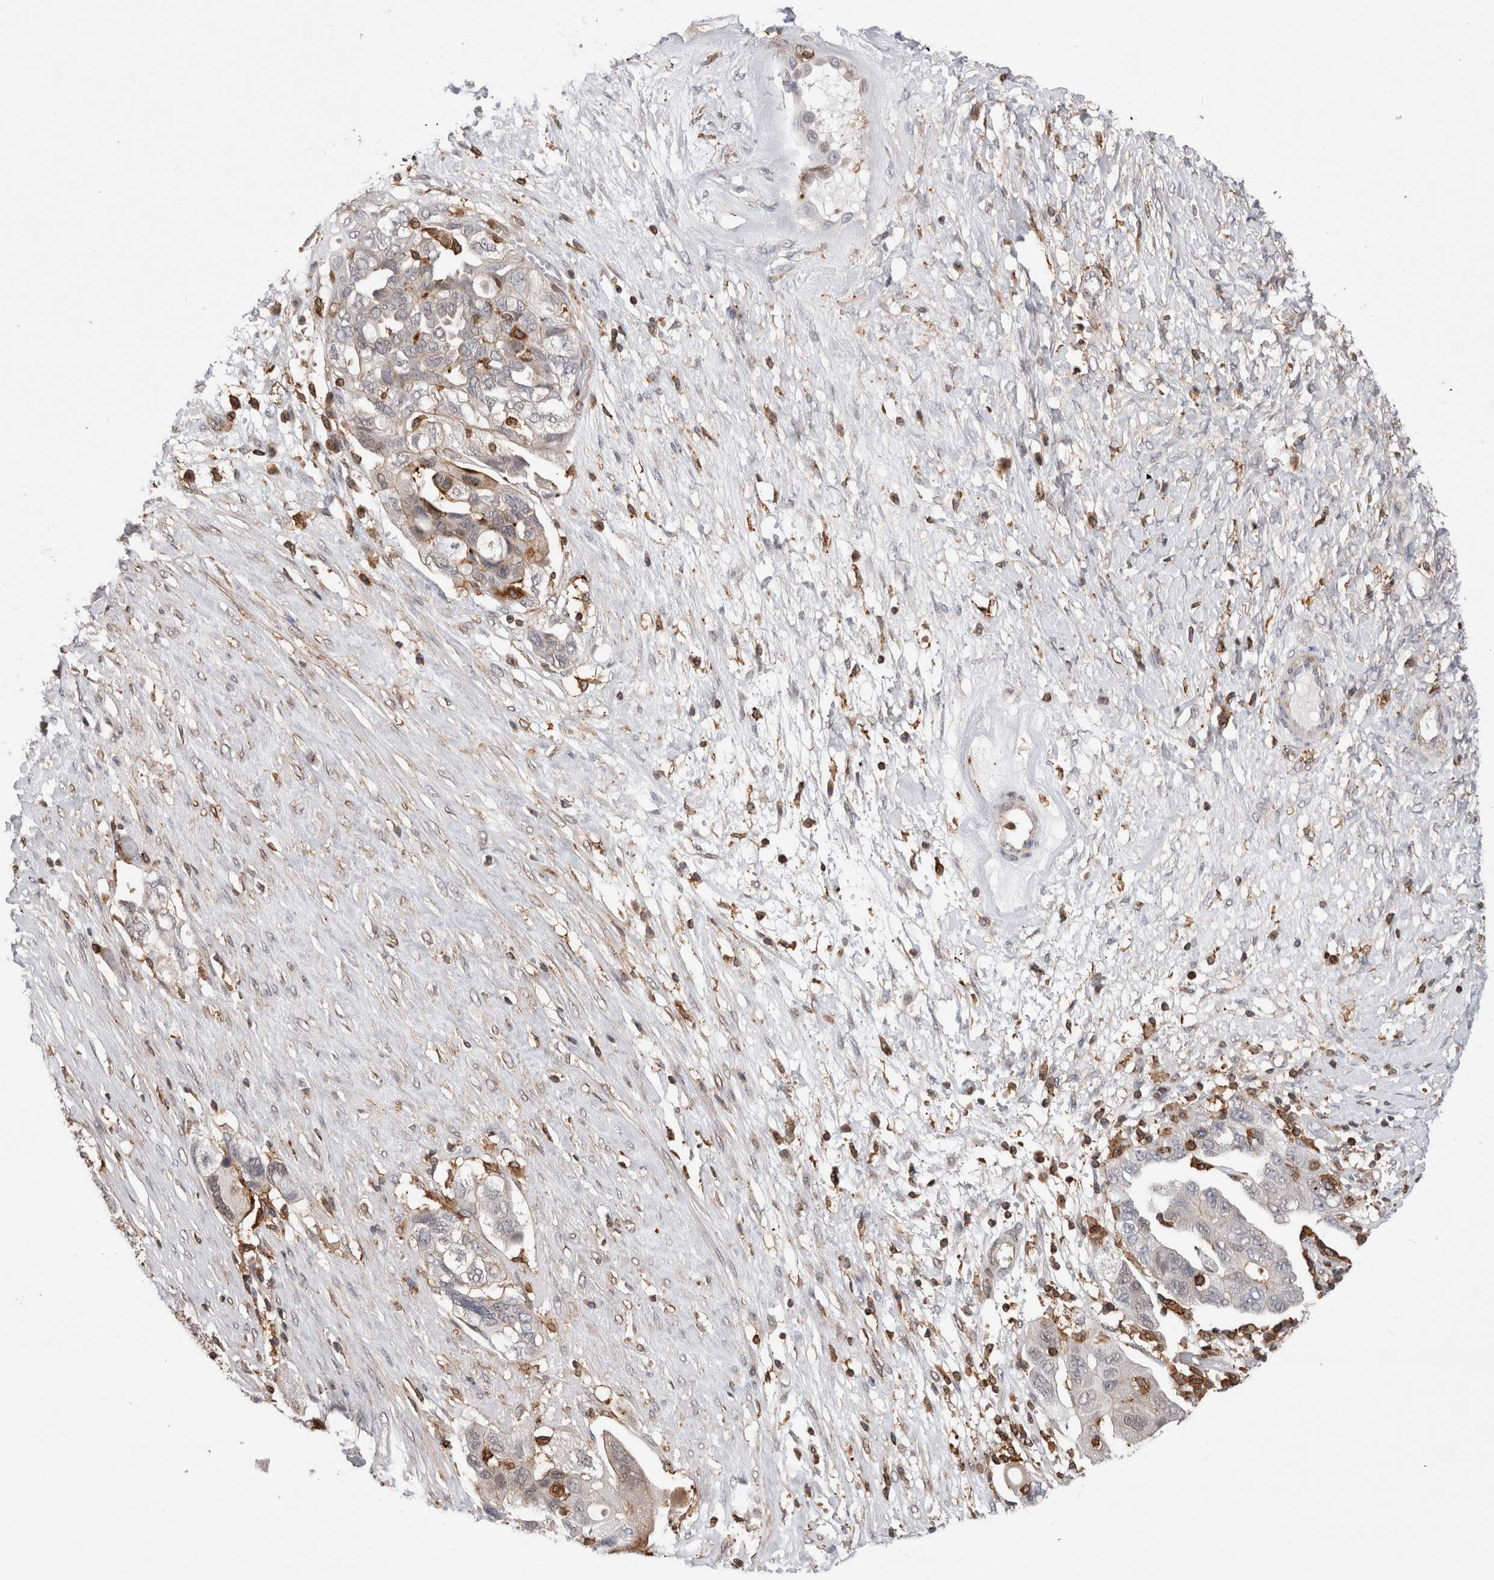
{"staining": {"intensity": "weak", "quantity": "<25%", "location": "cytoplasmic/membranous,nuclear"}, "tissue": "ovarian cancer", "cell_type": "Tumor cells", "image_type": "cancer", "snomed": [{"axis": "morphology", "description": "Carcinoma, NOS"}, {"axis": "morphology", "description": "Cystadenocarcinoma, serous, NOS"}, {"axis": "topography", "description": "Ovary"}], "caption": "IHC photomicrograph of human ovarian carcinoma stained for a protein (brown), which reveals no staining in tumor cells. (DAB immunohistochemistry (IHC) visualized using brightfield microscopy, high magnification).", "gene": "CCDC88B", "patient": {"sex": "female", "age": 69}}